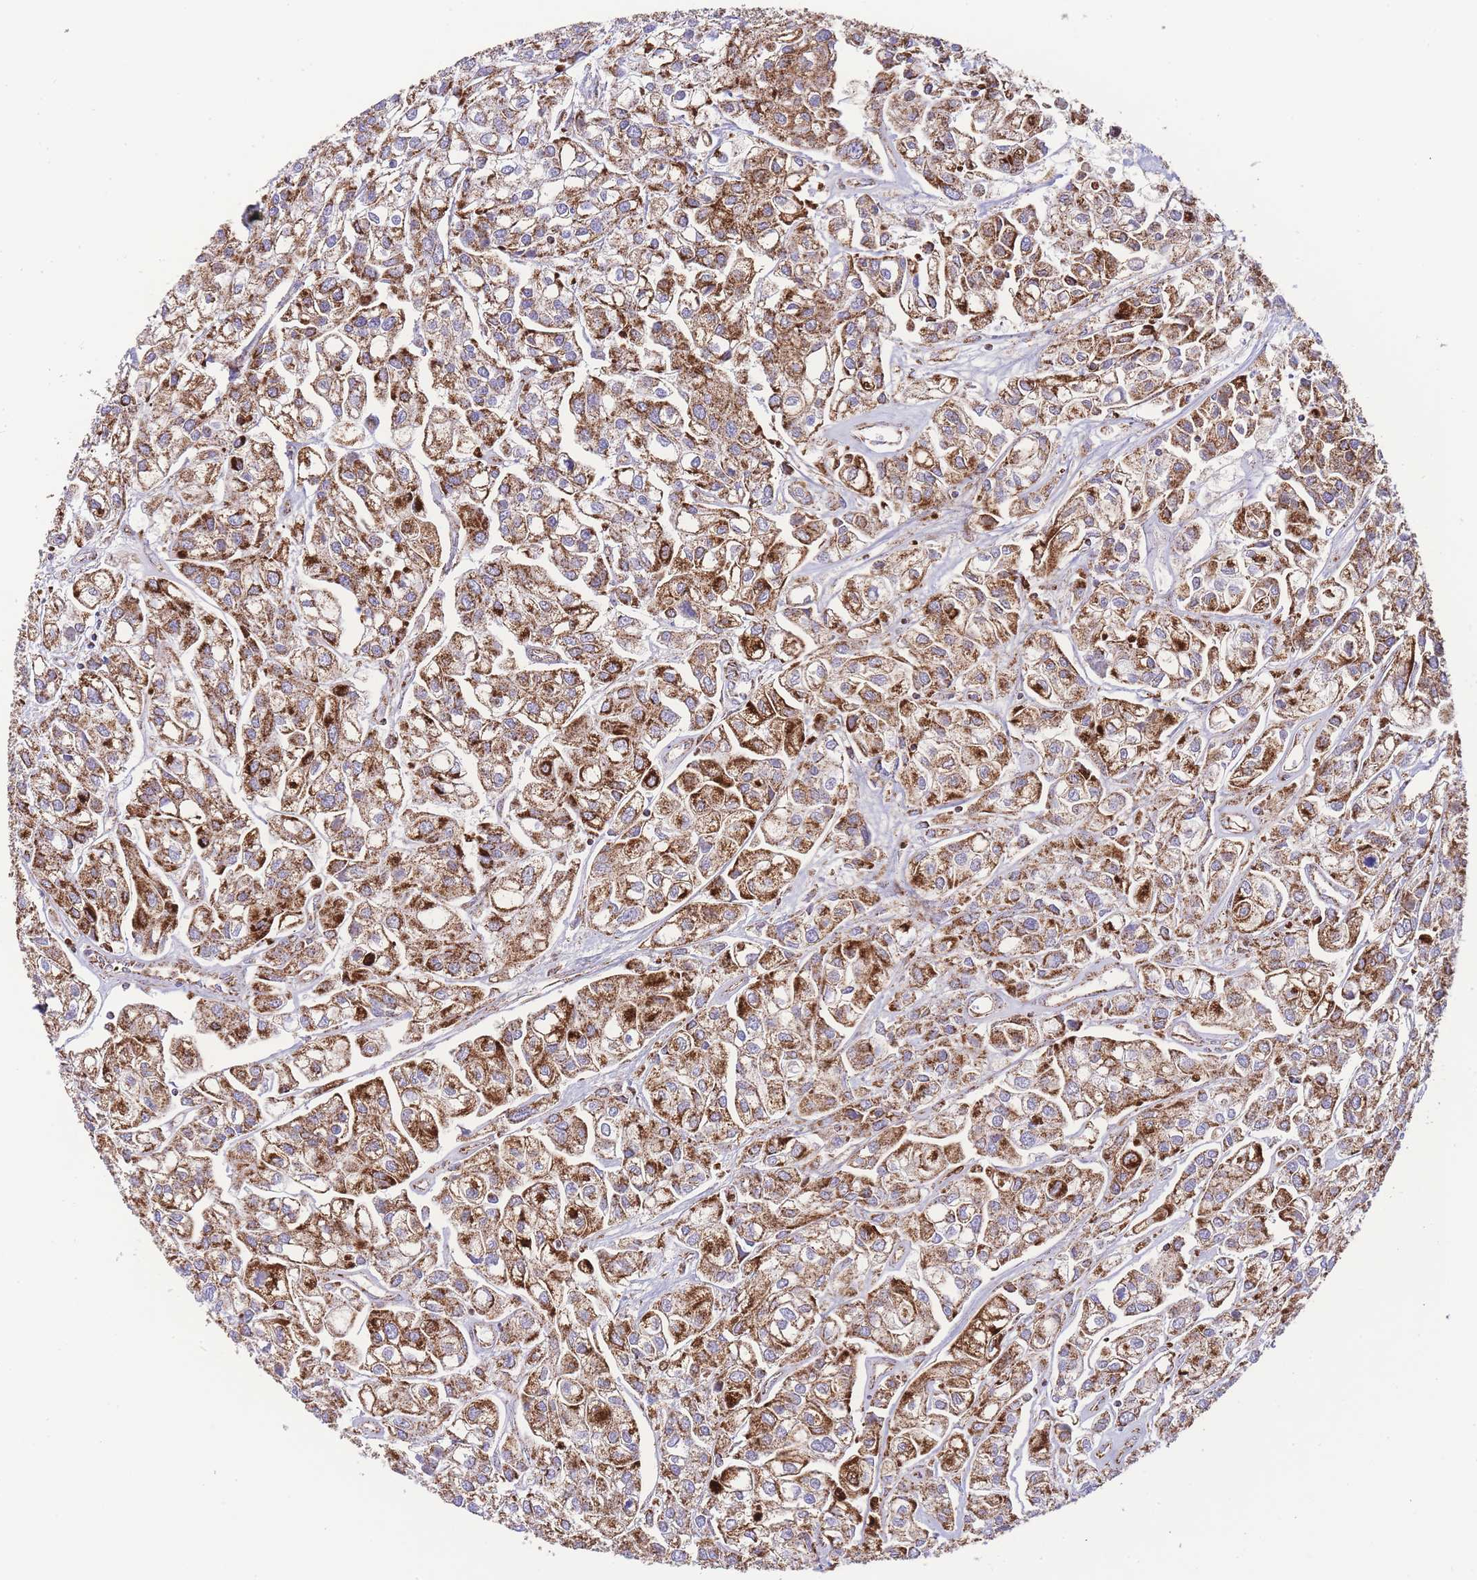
{"staining": {"intensity": "moderate", "quantity": ">75%", "location": "cytoplasmic/membranous"}, "tissue": "urothelial cancer", "cell_type": "Tumor cells", "image_type": "cancer", "snomed": [{"axis": "morphology", "description": "Urothelial carcinoma, High grade"}, {"axis": "topography", "description": "Urinary bladder"}], "caption": "An immunohistochemistry (IHC) image of neoplastic tissue is shown. Protein staining in brown highlights moderate cytoplasmic/membranous positivity in high-grade urothelial carcinoma within tumor cells.", "gene": "GSTM1", "patient": {"sex": "male", "age": 67}}